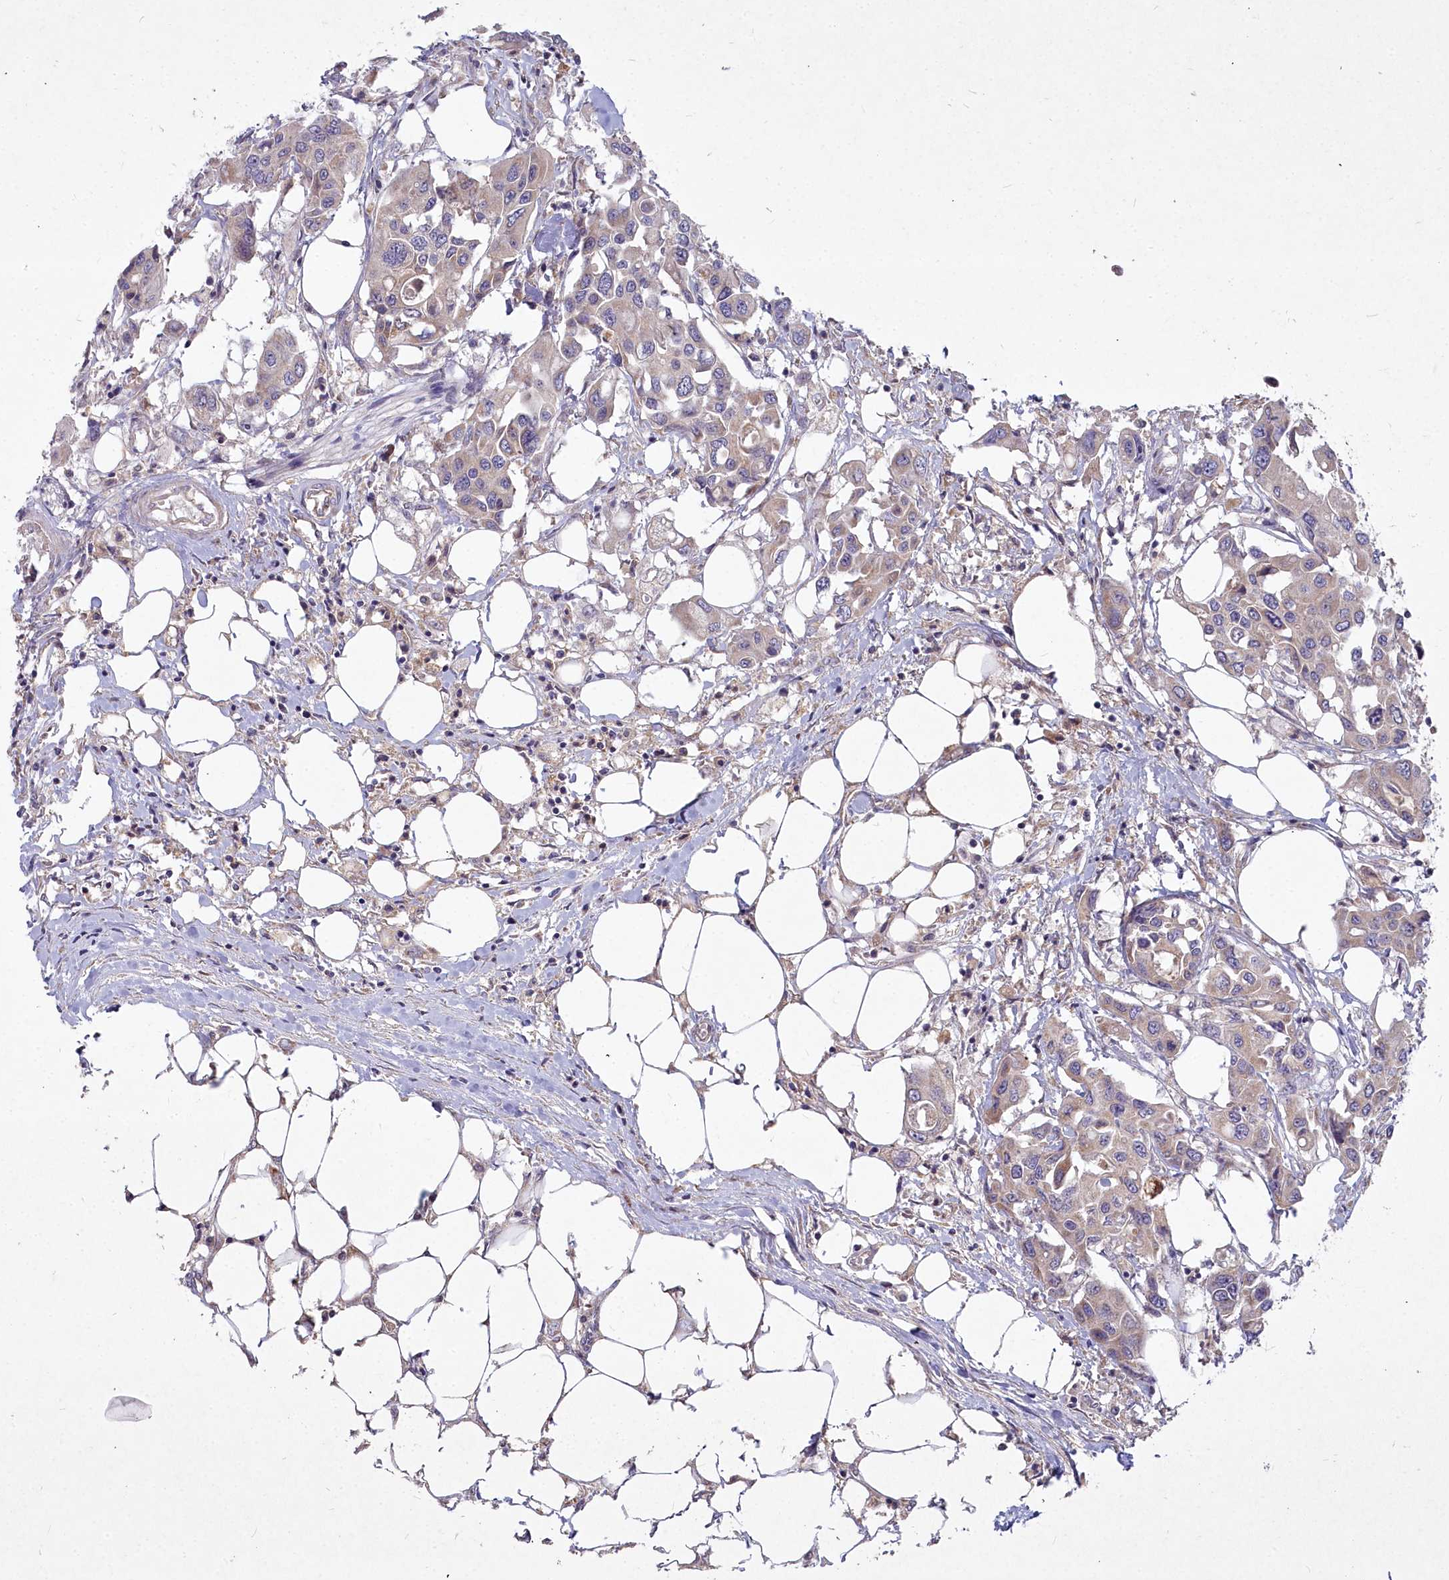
{"staining": {"intensity": "weak", "quantity": ">75%", "location": "cytoplasmic/membranous"}, "tissue": "colorectal cancer", "cell_type": "Tumor cells", "image_type": "cancer", "snomed": [{"axis": "morphology", "description": "Adenocarcinoma, NOS"}, {"axis": "topography", "description": "Colon"}], "caption": "High-power microscopy captured an IHC photomicrograph of adenocarcinoma (colorectal), revealing weak cytoplasmic/membranous staining in approximately >75% of tumor cells. The protein of interest is stained brown, and the nuclei are stained in blue (DAB (3,3'-diaminobenzidine) IHC with brightfield microscopy, high magnification).", "gene": "MICU2", "patient": {"sex": "male", "age": 77}}